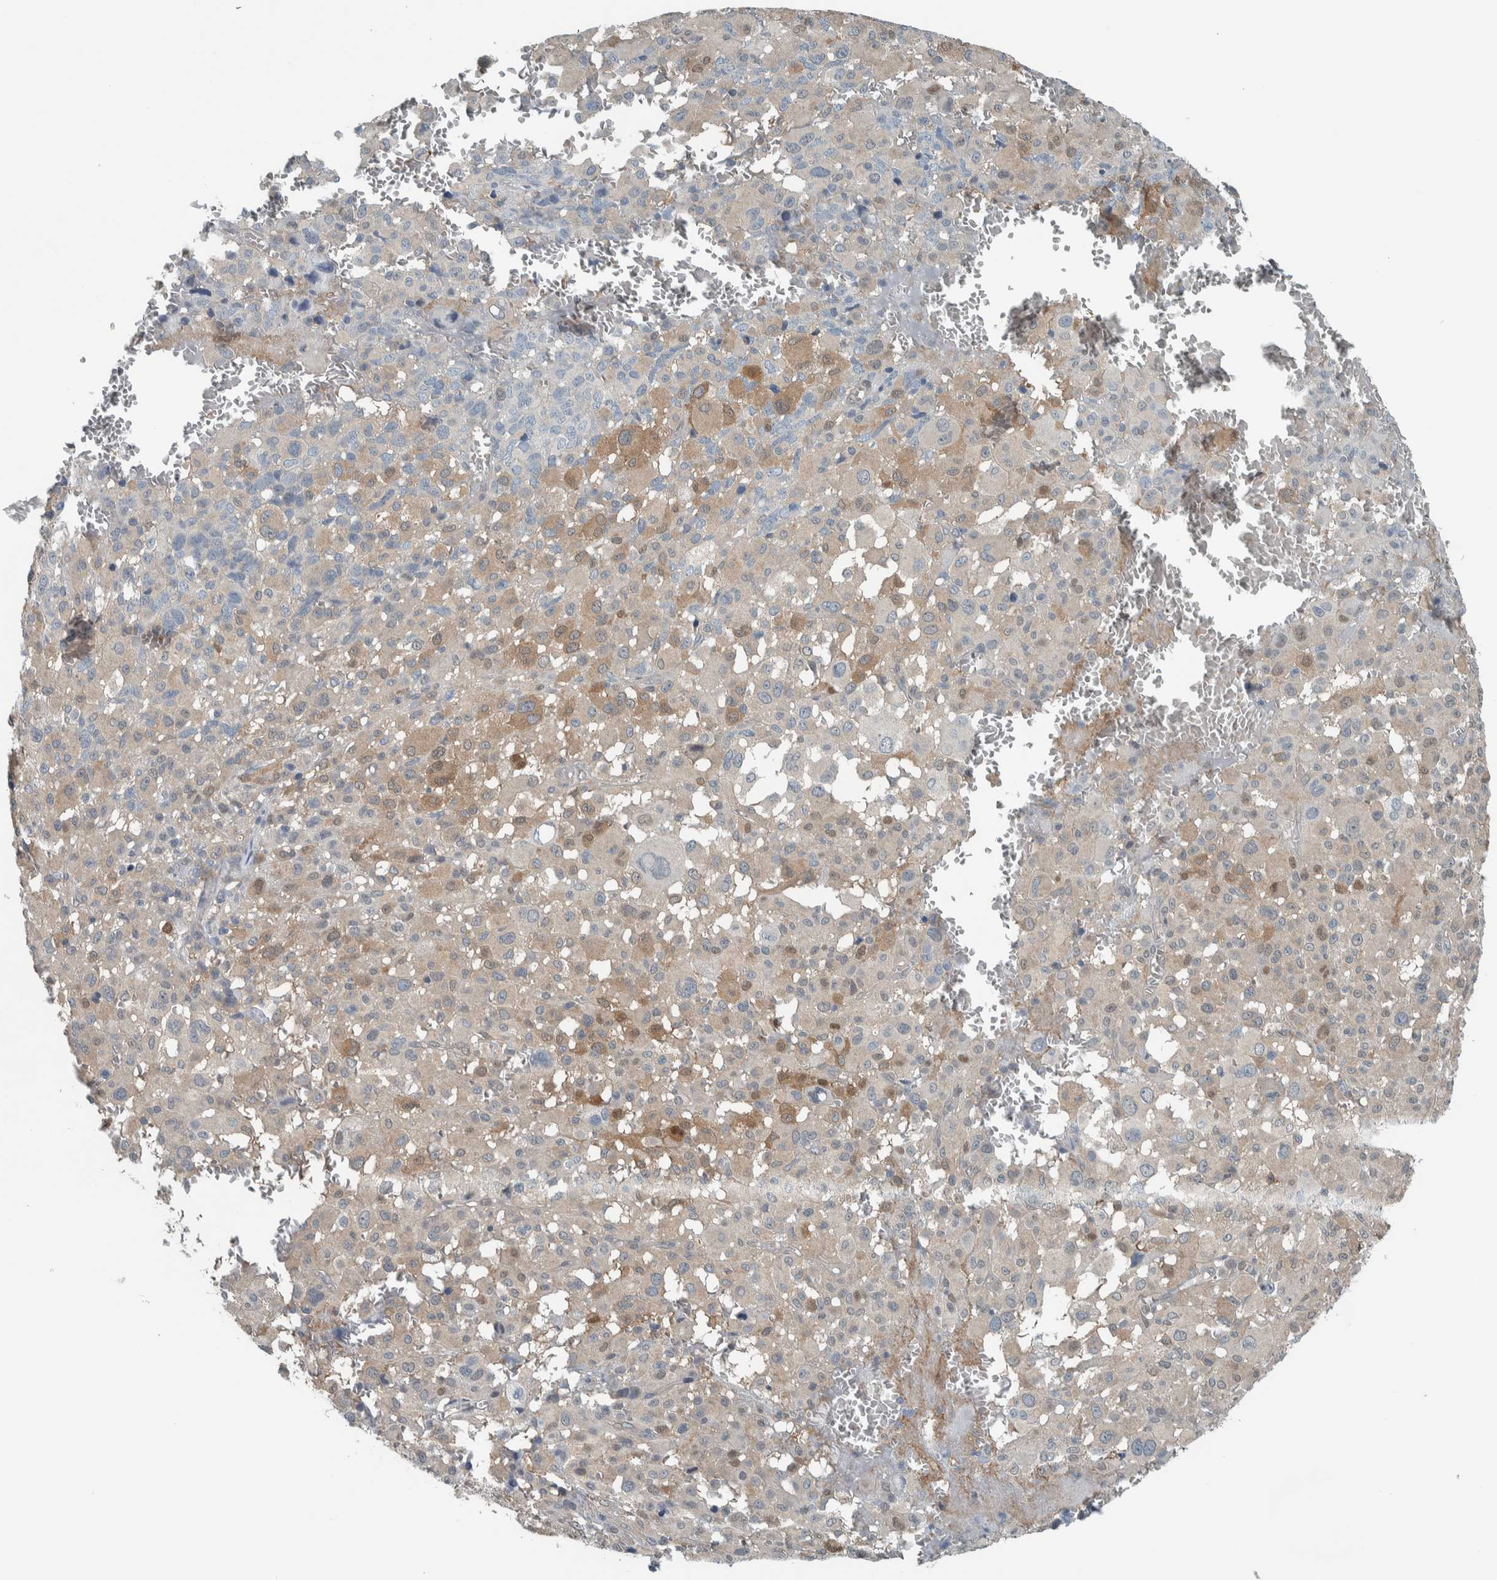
{"staining": {"intensity": "moderate", "quantity": "<25%", "location": "cytoplasmic/membranous,nuclear"}, "tissue": "melanoma", "cell_type": "Tumor cells", "image_type": "cancer", "snomed": [{"axis": "morphology", "description": "Malignant melanoma, Metastatic site"}, {"axis": "topography", "description": "Skin"}], "caption": "Melanoma stained with DAB (3,3'-diaminobenzidine) IHC reveals low levels of moderate cytoplasmic/membranous and nuclear expression in about <25% of tumor cells.", "gene": "ALAD", "patient": {"sex": "female", "age": 74}}